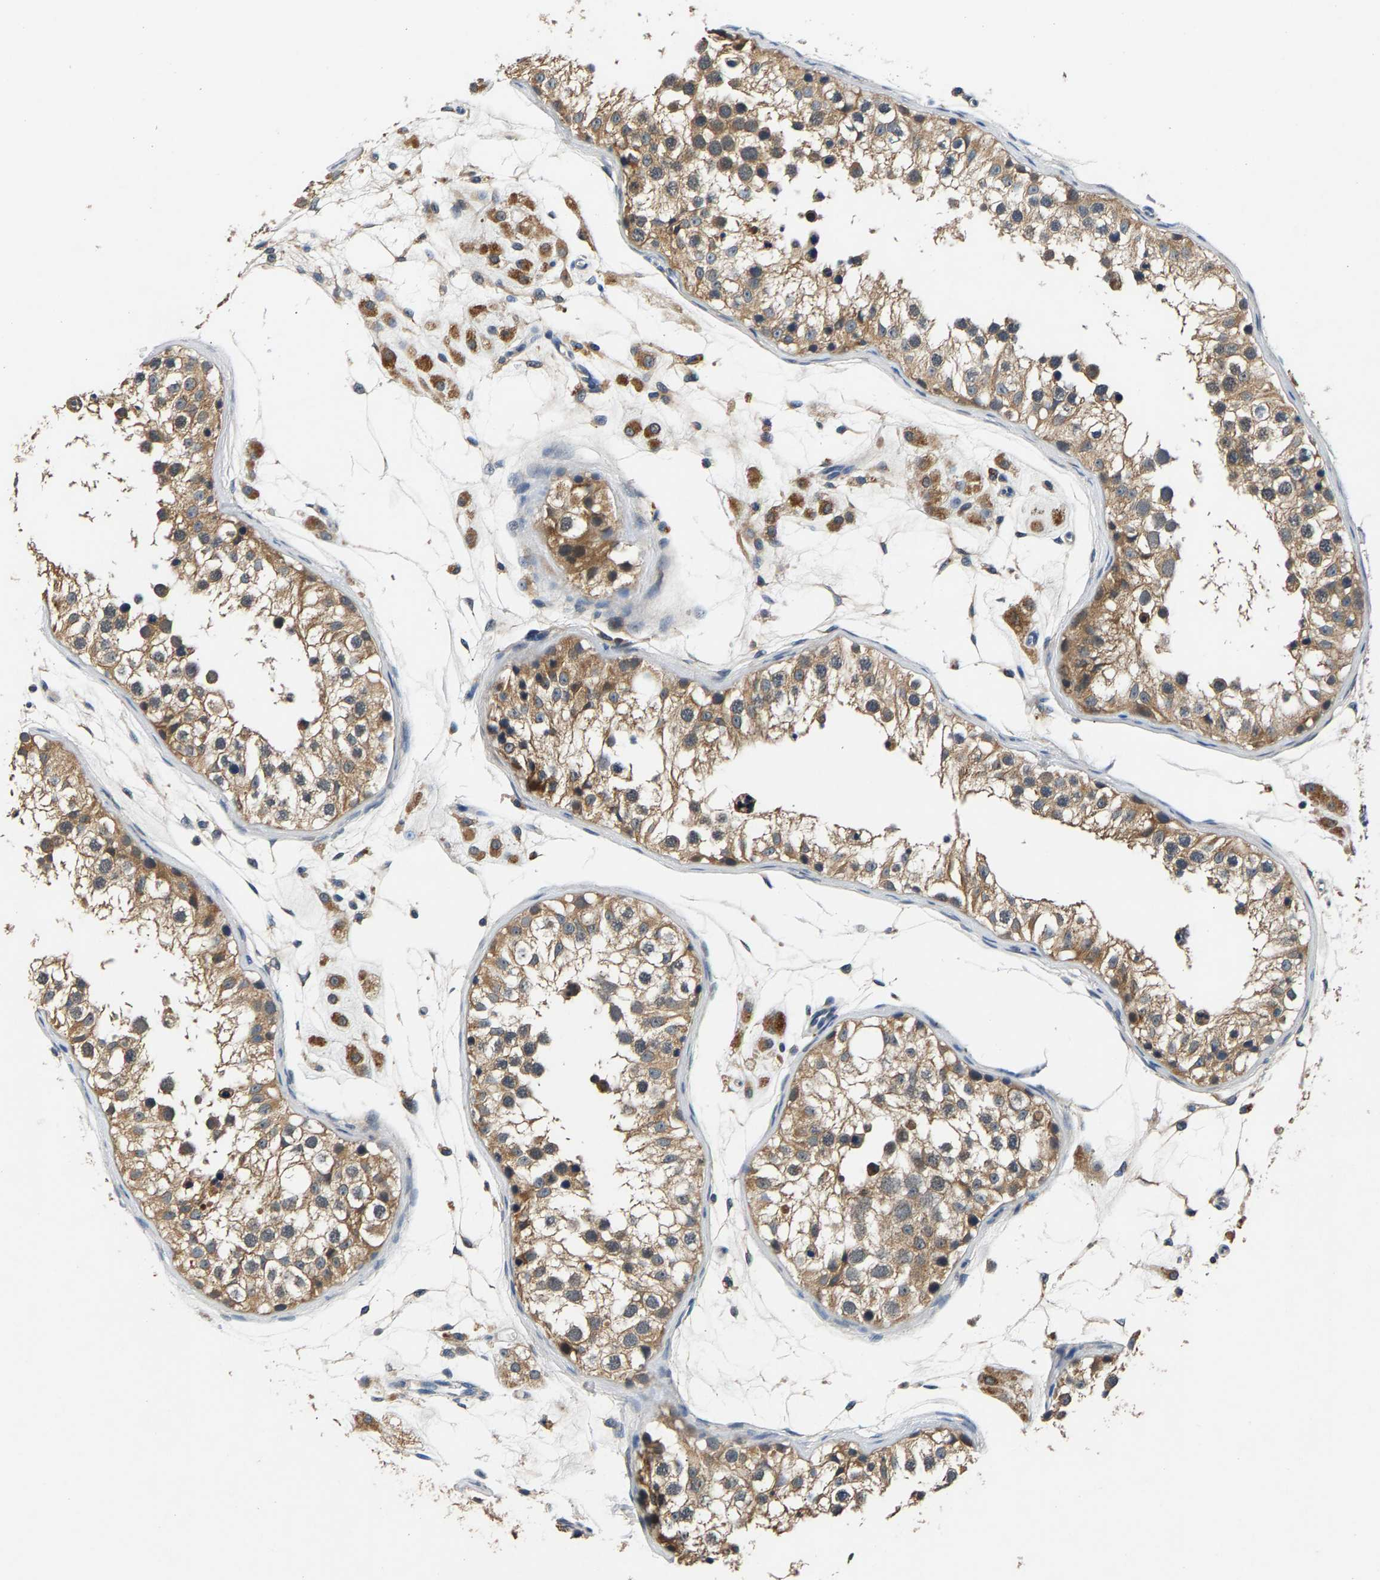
{"staining": {"intensity": "moderate", "quantity": ">75%", "location": "cytoplasmic/membranous"}, "tissue": "testis", "cell_type": "Cells in seminiferous ducts", "image_type": "normal", "snomed": [{"axis": "morphology", "description": "Normal tissue, NOS"}, {"axis": "morphology", "description": "Adenocarcinoma, metastatic, NOS"}, {"axis": "topography", "description": "Testis"}], "caption": "Cells in seminiferous ducts exhibit moderate cytoplasmic/membranous positivity in approximately >75% of cells in unremarkable testis. (IHC, brightfield microscopy, high magnification).", "gene": "NT5C", "patient": {"sex": "male", "age": 26}}